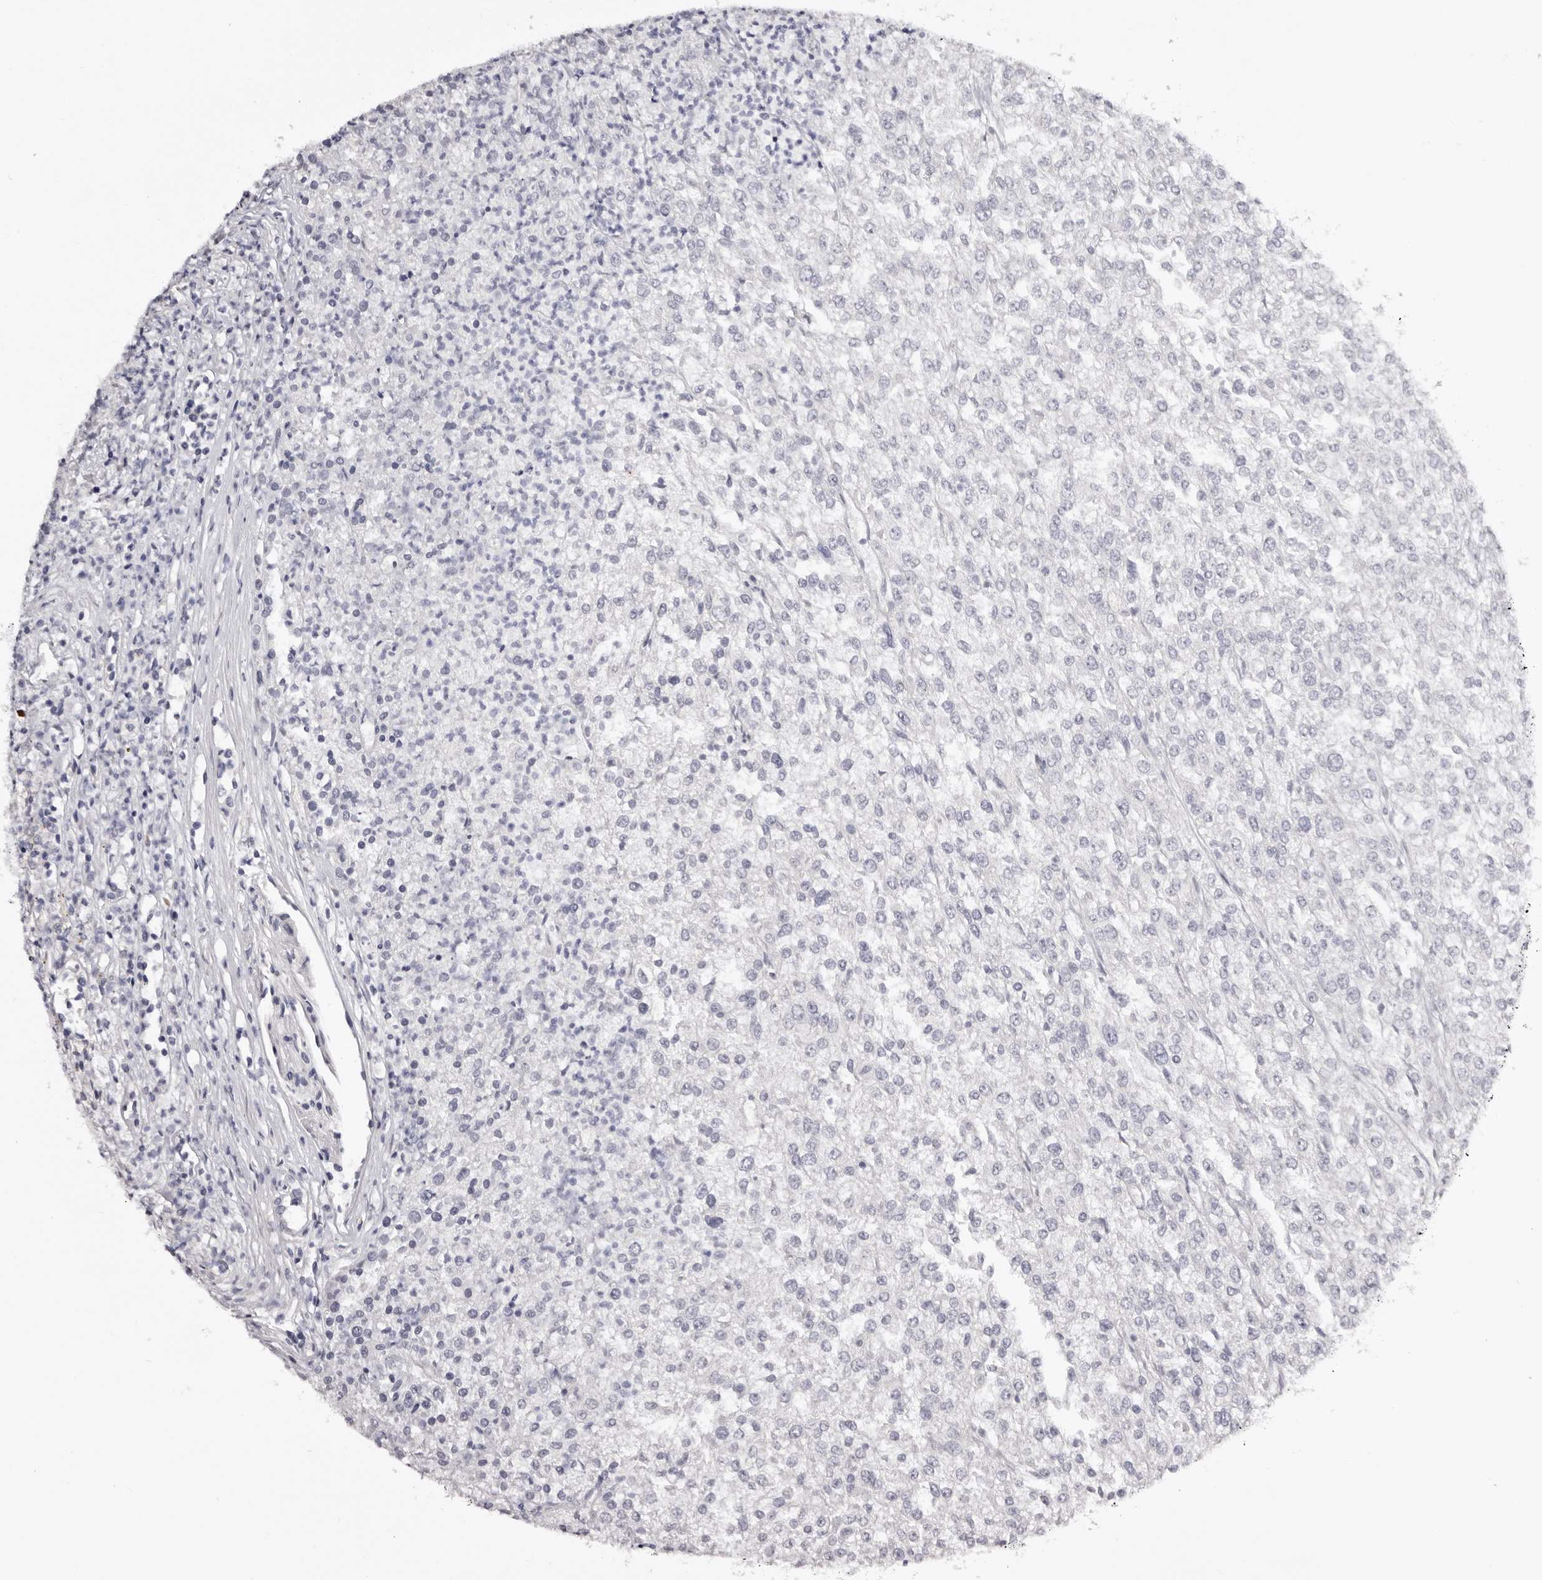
{"staining": {"intensity": "negative", "quantity": "none", "location": "none"}, "tissue": "renal cancer", "cell_type": "Tumor cells", "image_type": "cancer", "snomed": [{"axis": "morphology", "description": "Adenocarcinoma, NOS"}, {"axis": "topography", "description": "Kidney"}], "caption": "Tumor cells show no significant staining in renal adenocarcinoma. (IHC, brightfield microscopy, high magnification).", "gene": "CASQ1", "patient": {"sex": "female", "age": 54}}